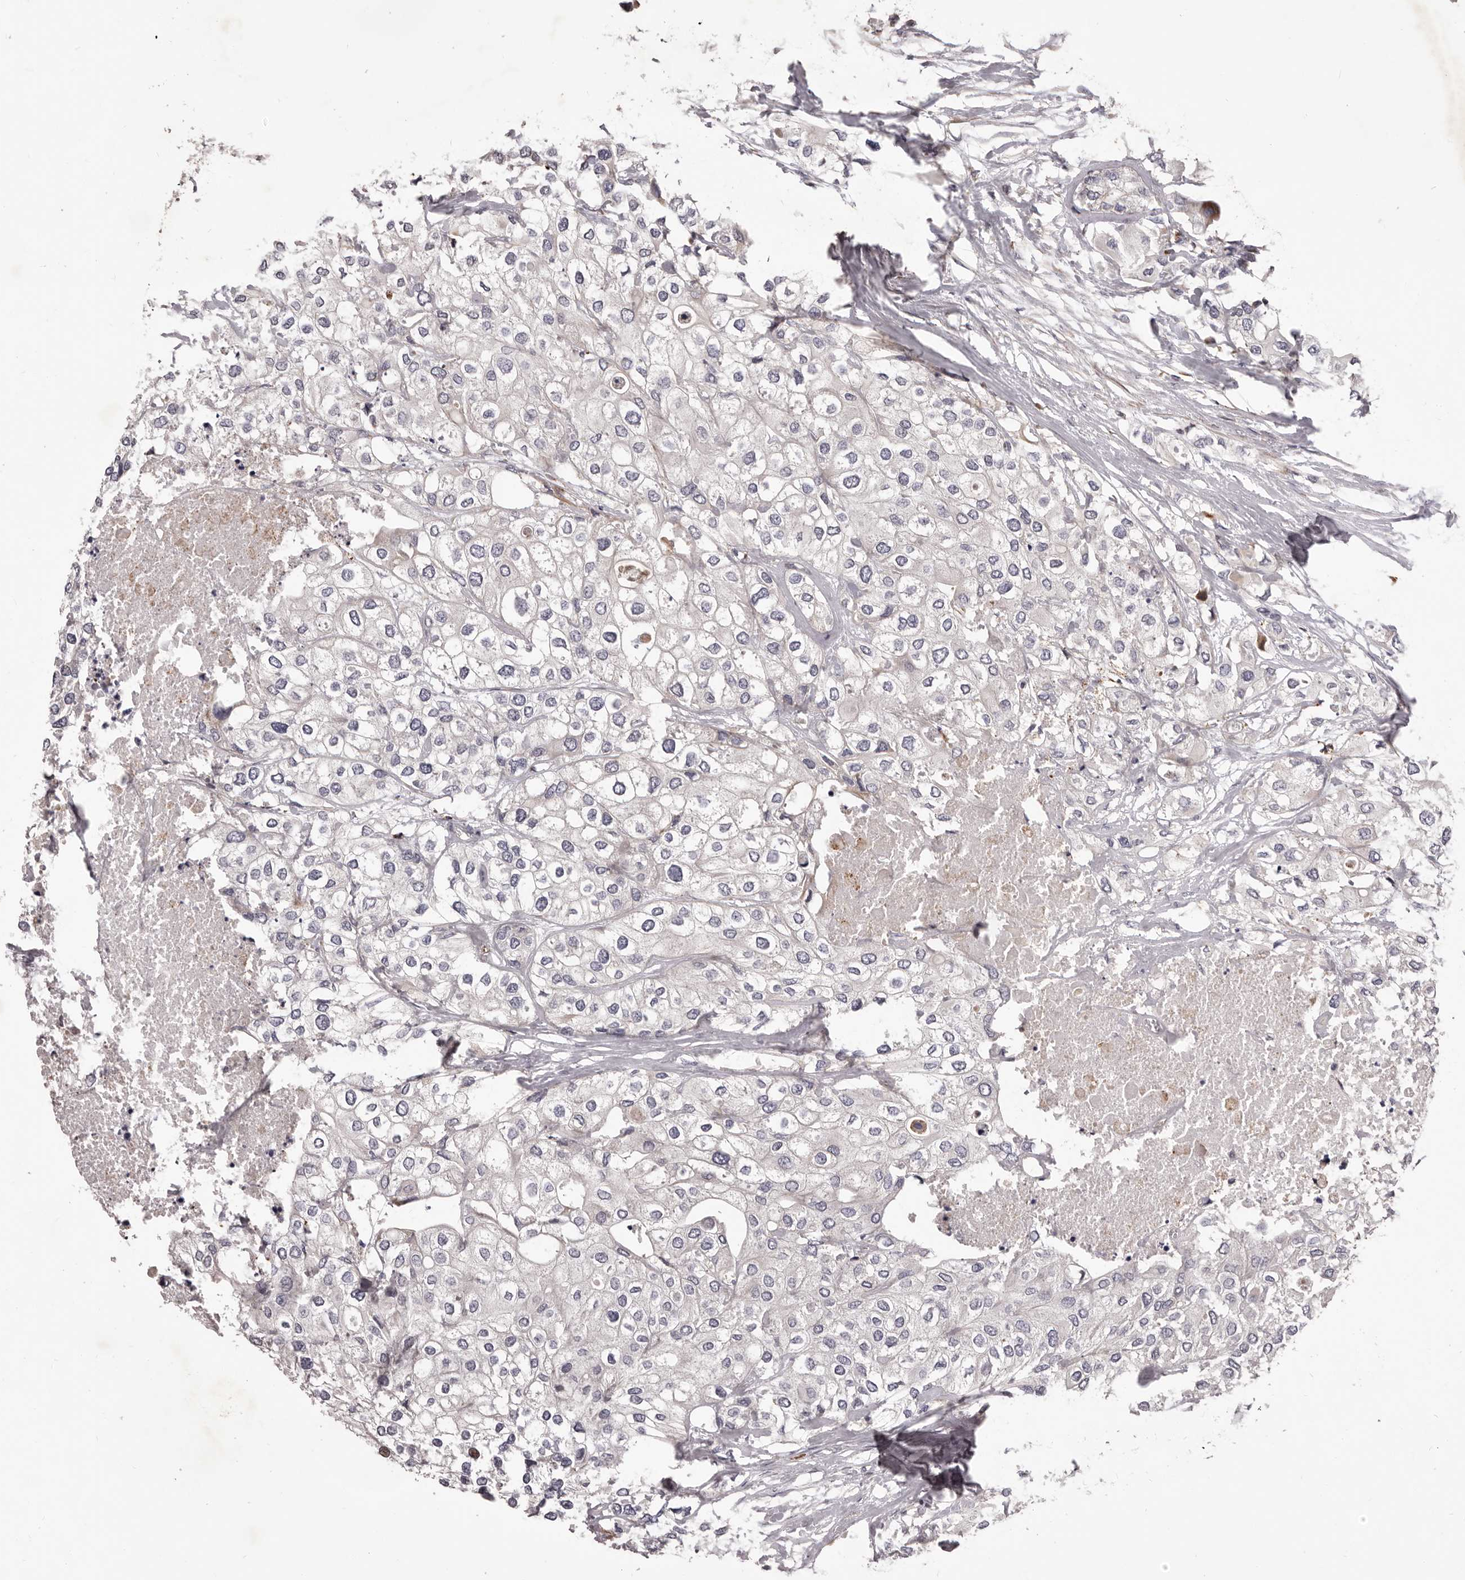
{"staining": {"intensity": "negative", "quantity": "none", "location": "none"}, "tissue": "urothelial cancer", "cell_type": "Tumor cells", "image_type": "cancer", "snomed": [{"axis": "morphology", "description": "Urothelial carcinoma, High grade"}, {"axis": "topography", "description": "Urinary bladder"}], "caption": "The IHC micrograph has no significant positivity in tumor cells of urothelial cancer tissue.", "gene": "ALPK1", "patient": {"sex": "male", "age": 64}}